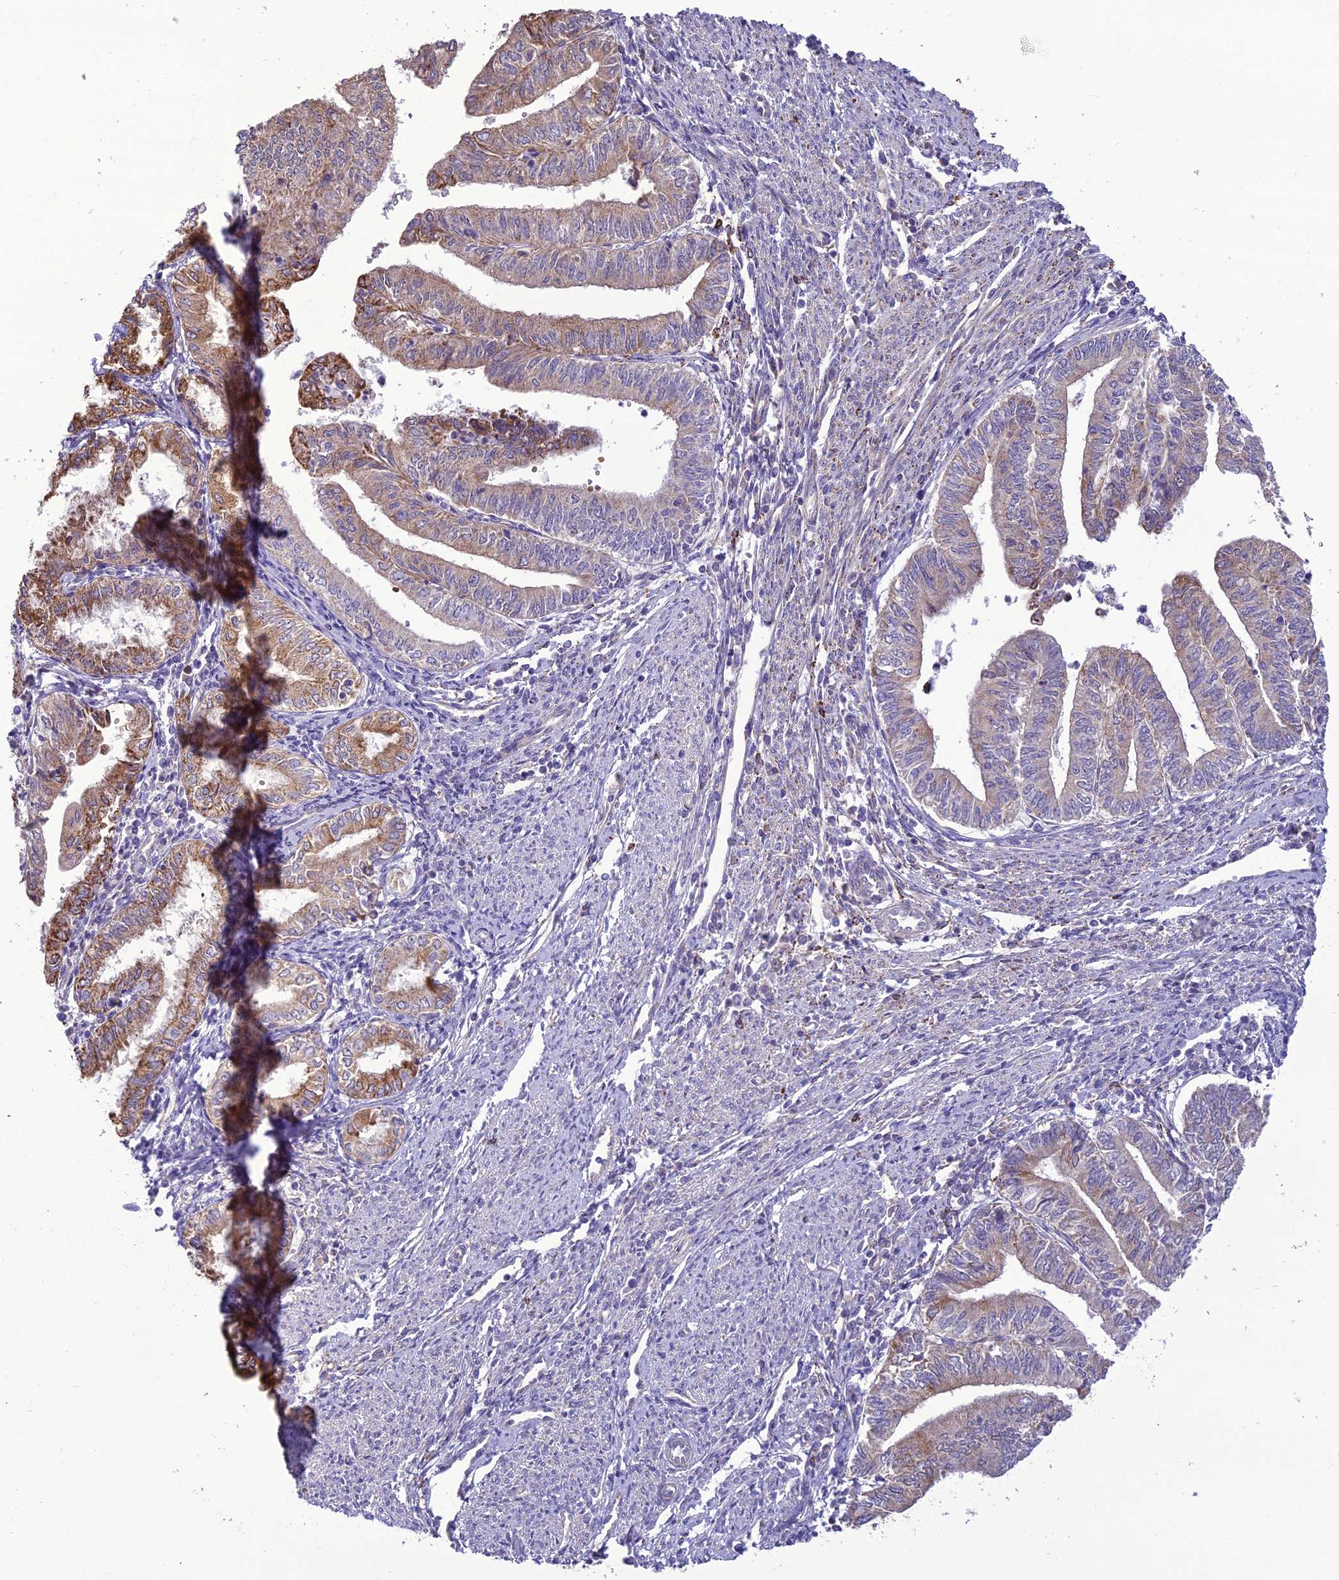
{"staining": {"intensity": "moderate", "quantity": "25%-75%", "location": "cytoplasmic/membranous"}, "tissue": "endometrial cancer", "cell_type": "Tumor cells", "image_type": "cancer", "snomed": [{"axis": "morphology", "description": "Adenocarcinoma, NOS"}, {"axis": "topography", "description": "Endometrium"}], "caption": "An immunohistochemistry image of neoplastic tissue is shown. Protein staining in brown labels moderate cytoplasmic/membranous positivity in adenocarcinoma (endometrial) within tumor cells.", "gene": "TBC1D24", "patient": {"sex": "female", "age": 66}}